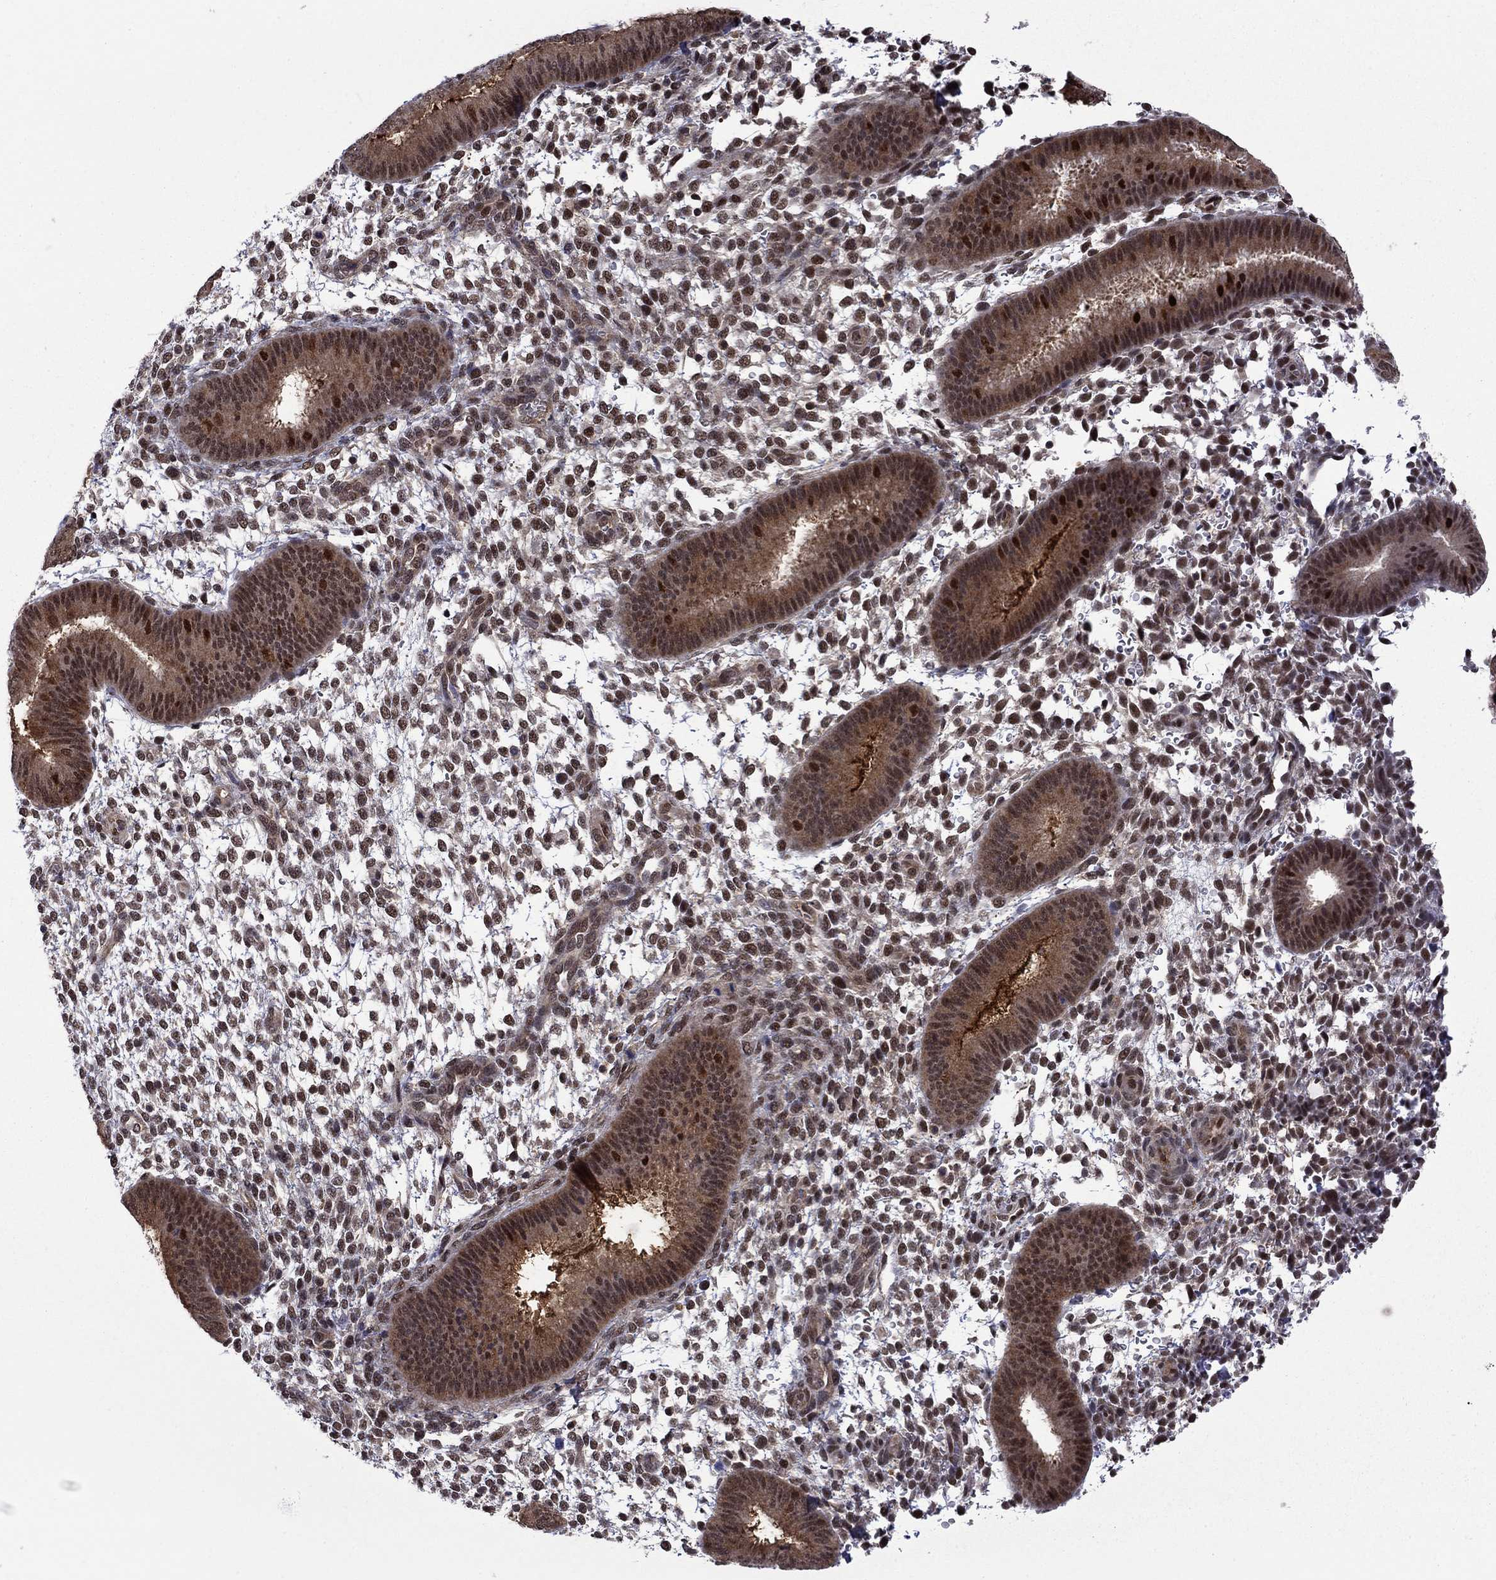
{"staining": {"intensity": "moderate", "quantity": "25%-75%", "location": "nuclear"}, "tissue": "endometrium", "cell_type": "Cells in endometrial stroma", "image_type": "normal", "snomed": [{"axis": "morphology", "description": "Normal tissue, NOS"}, {"axis": "topography", "description": "Endometrium"}], "caption": "Endometrium was stained to show a protein in brown. There is medium levels of moderate nuclear staining in approximately 25%-75% of cells in endometrial stroma.", "gene": "PSMD2", "patient": {"sex": "female", "age": 39}}